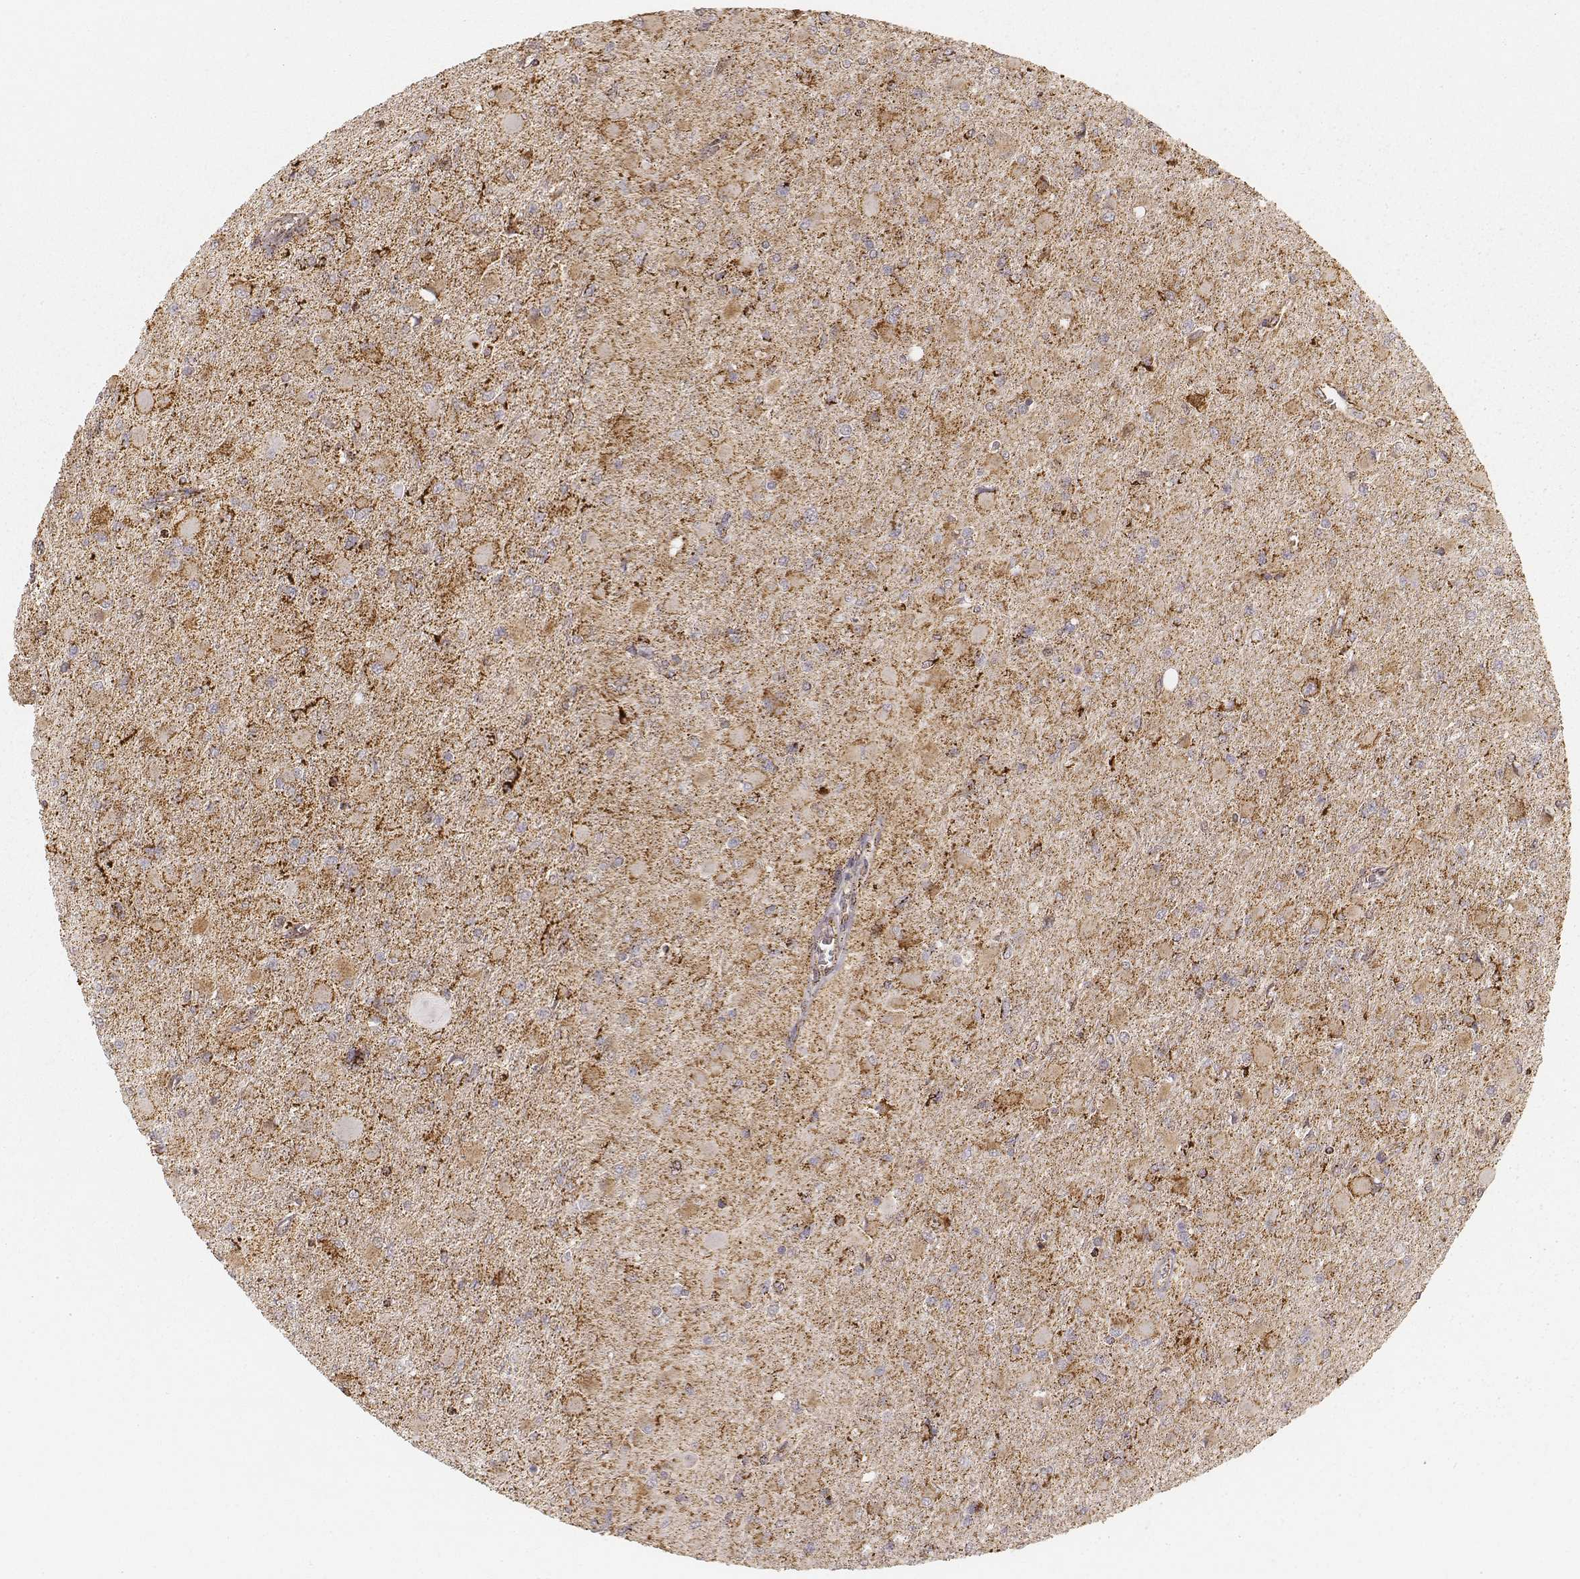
{"staining": {"intensity": "moderate", "quantity": ">75%", "location": "cytoplasmic/membranous"}, "tissue": "glioma", "cell_type": "Tumor cells", "image_type": "cancer", "snomed": [{"axis": "morphology", "description": "Glioma, malignant, High grade"}, {"axis": "topography", "description": "Cerebral cortex"}], "caption": "Tumor cells exhibit medium levels of moderate cytoplasmic/membranous staining in about >75% of cells in human glioma.", "gene": "CS", "patient": {"sex": "female", "age": 36}}